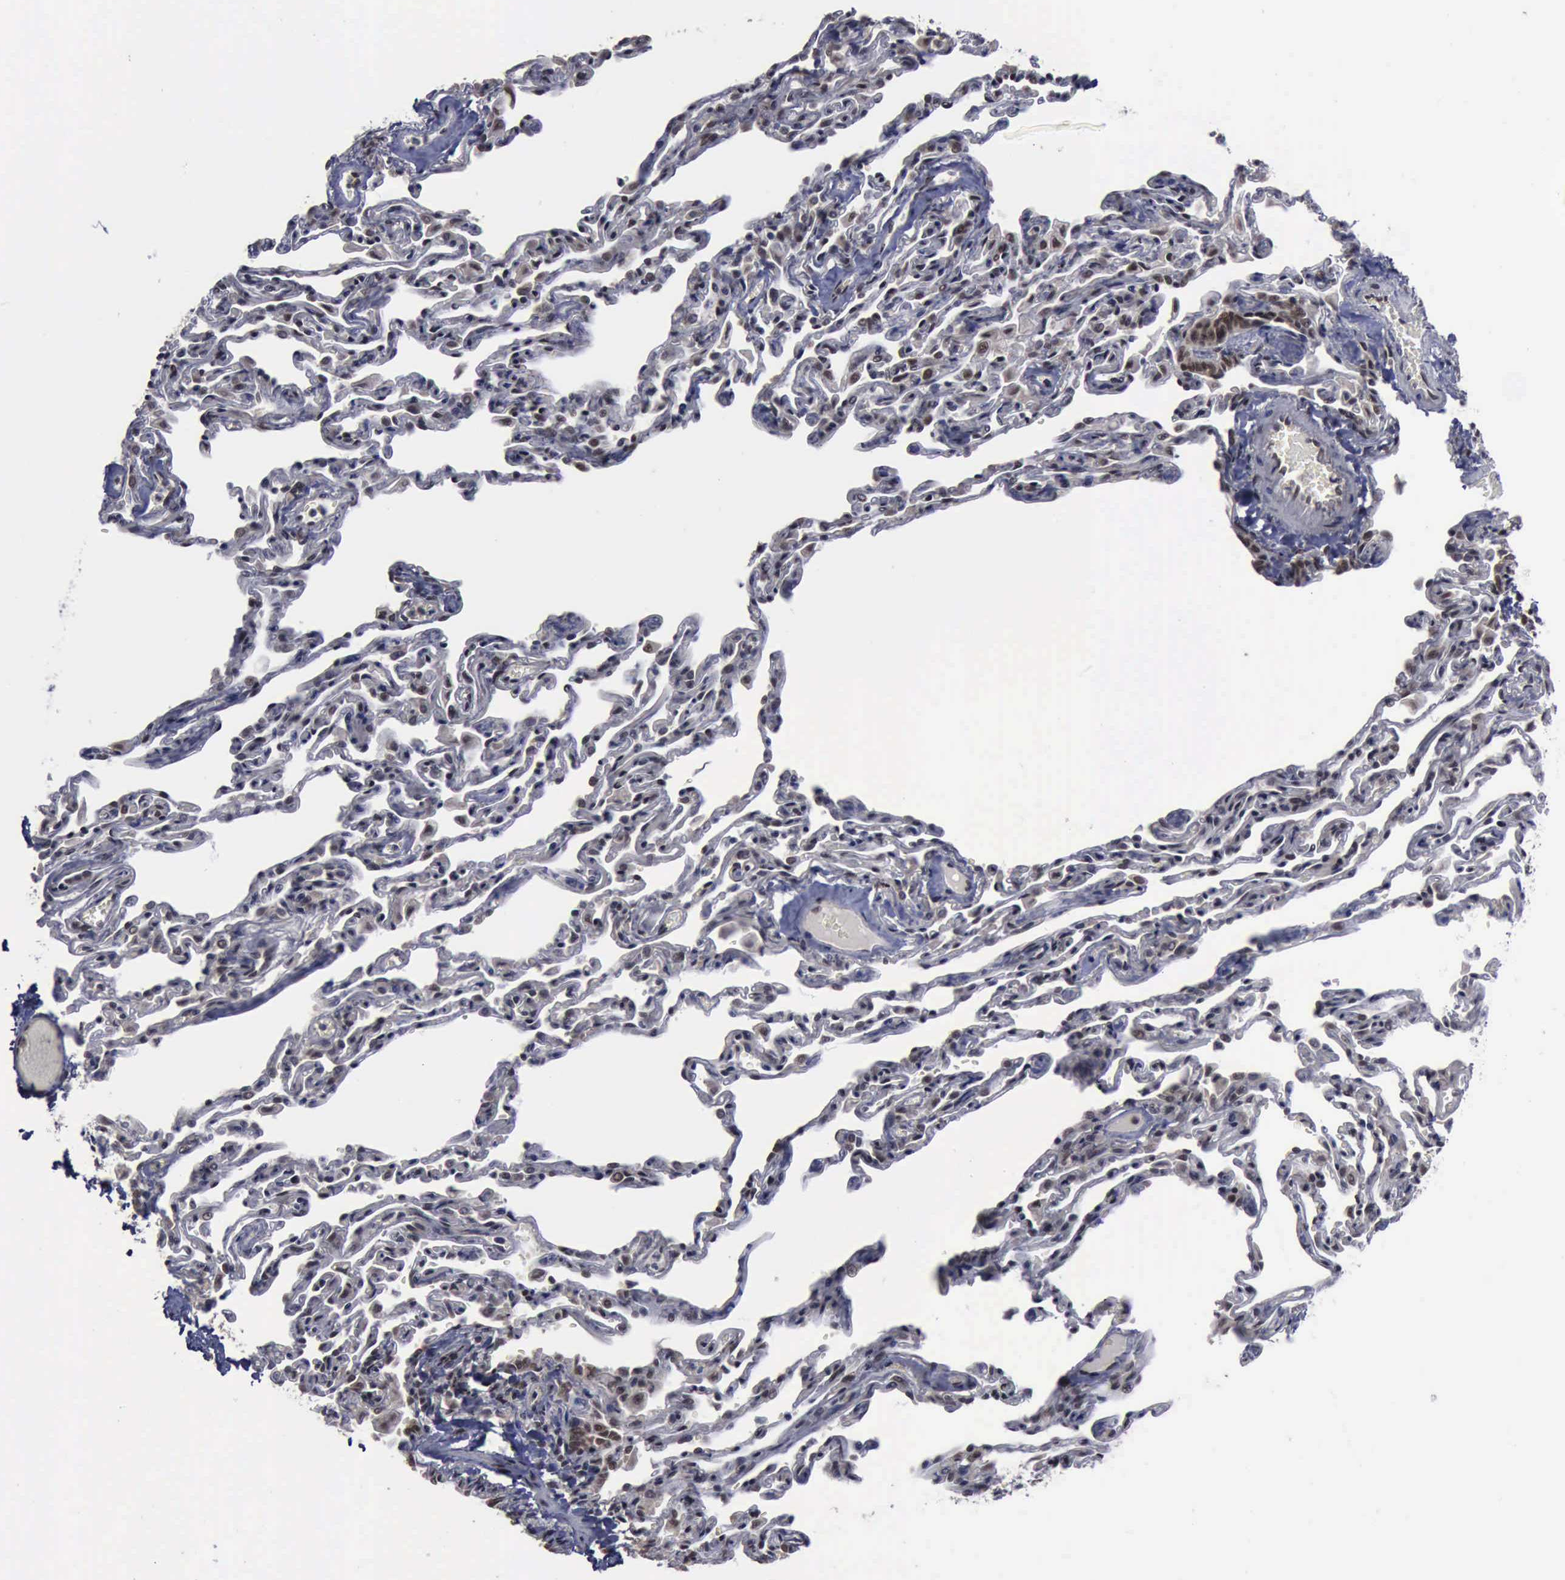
{"staining": {"intensity": "moderate", "quantity": ">75%", "location": "cytoplasmic/membranous,nuclear"}, "tissue": "bronchus", "cell_type": "Respiratory epithelial cells", "image_type": "normal", "snomed": [{"axis": "morphology", "description": "Normal tissue, NOS"}, {"axis": "topography", "description": "Cartilage tissue"}, {"axis": "topography", "description": "Bronchus"}, {"axis": "topography", "description": "Lung"}], "caption": "IHC histopathology image of normal bronchus stained for a protein (brown), which displays medium levels of moderate cytoplasmic/membranous,nuclear positivity in approximately >75% of respiratory epithelial cells.", "gene": "RTCB", "patient": {"sex": "male", "age": 64}}